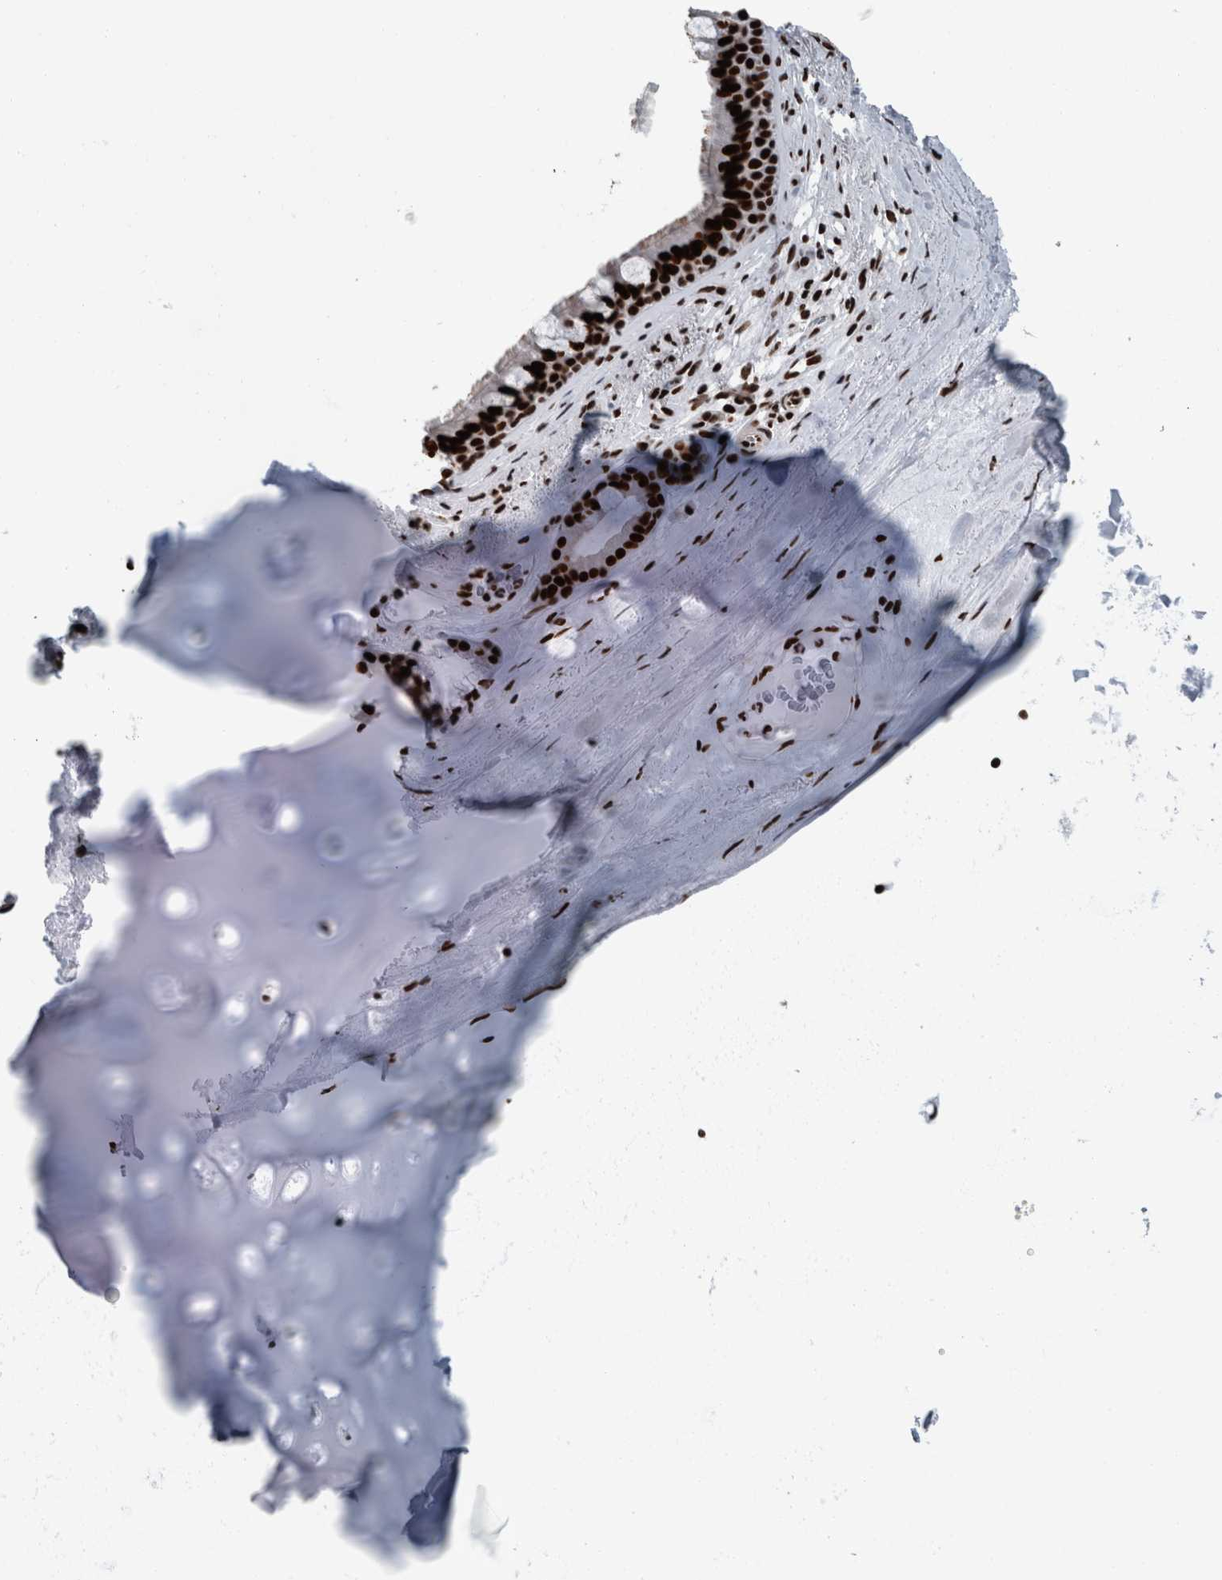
{"staining": {"intensity": "strong", "quantity": ">75%", "location": "nuclear"}, "tissue": "bronchus", "cell_type": "Respiratory epithelial cells", "image_type": "normal", "snomed": [{"axis": "morphology", "description": "Normal tissue, NOS"}, {"axis": "topography", "description": "Cartilage tissue"}], "caption": "DAB (3,3'-diaminobenzidine) immunohistochemical staining of benign bronchus shows strong nuclear protein positivity in about >75% of respiratory epithelial cells.", "gene": "DNMT3A", "patient": {"sex": "female", "age": 63}}